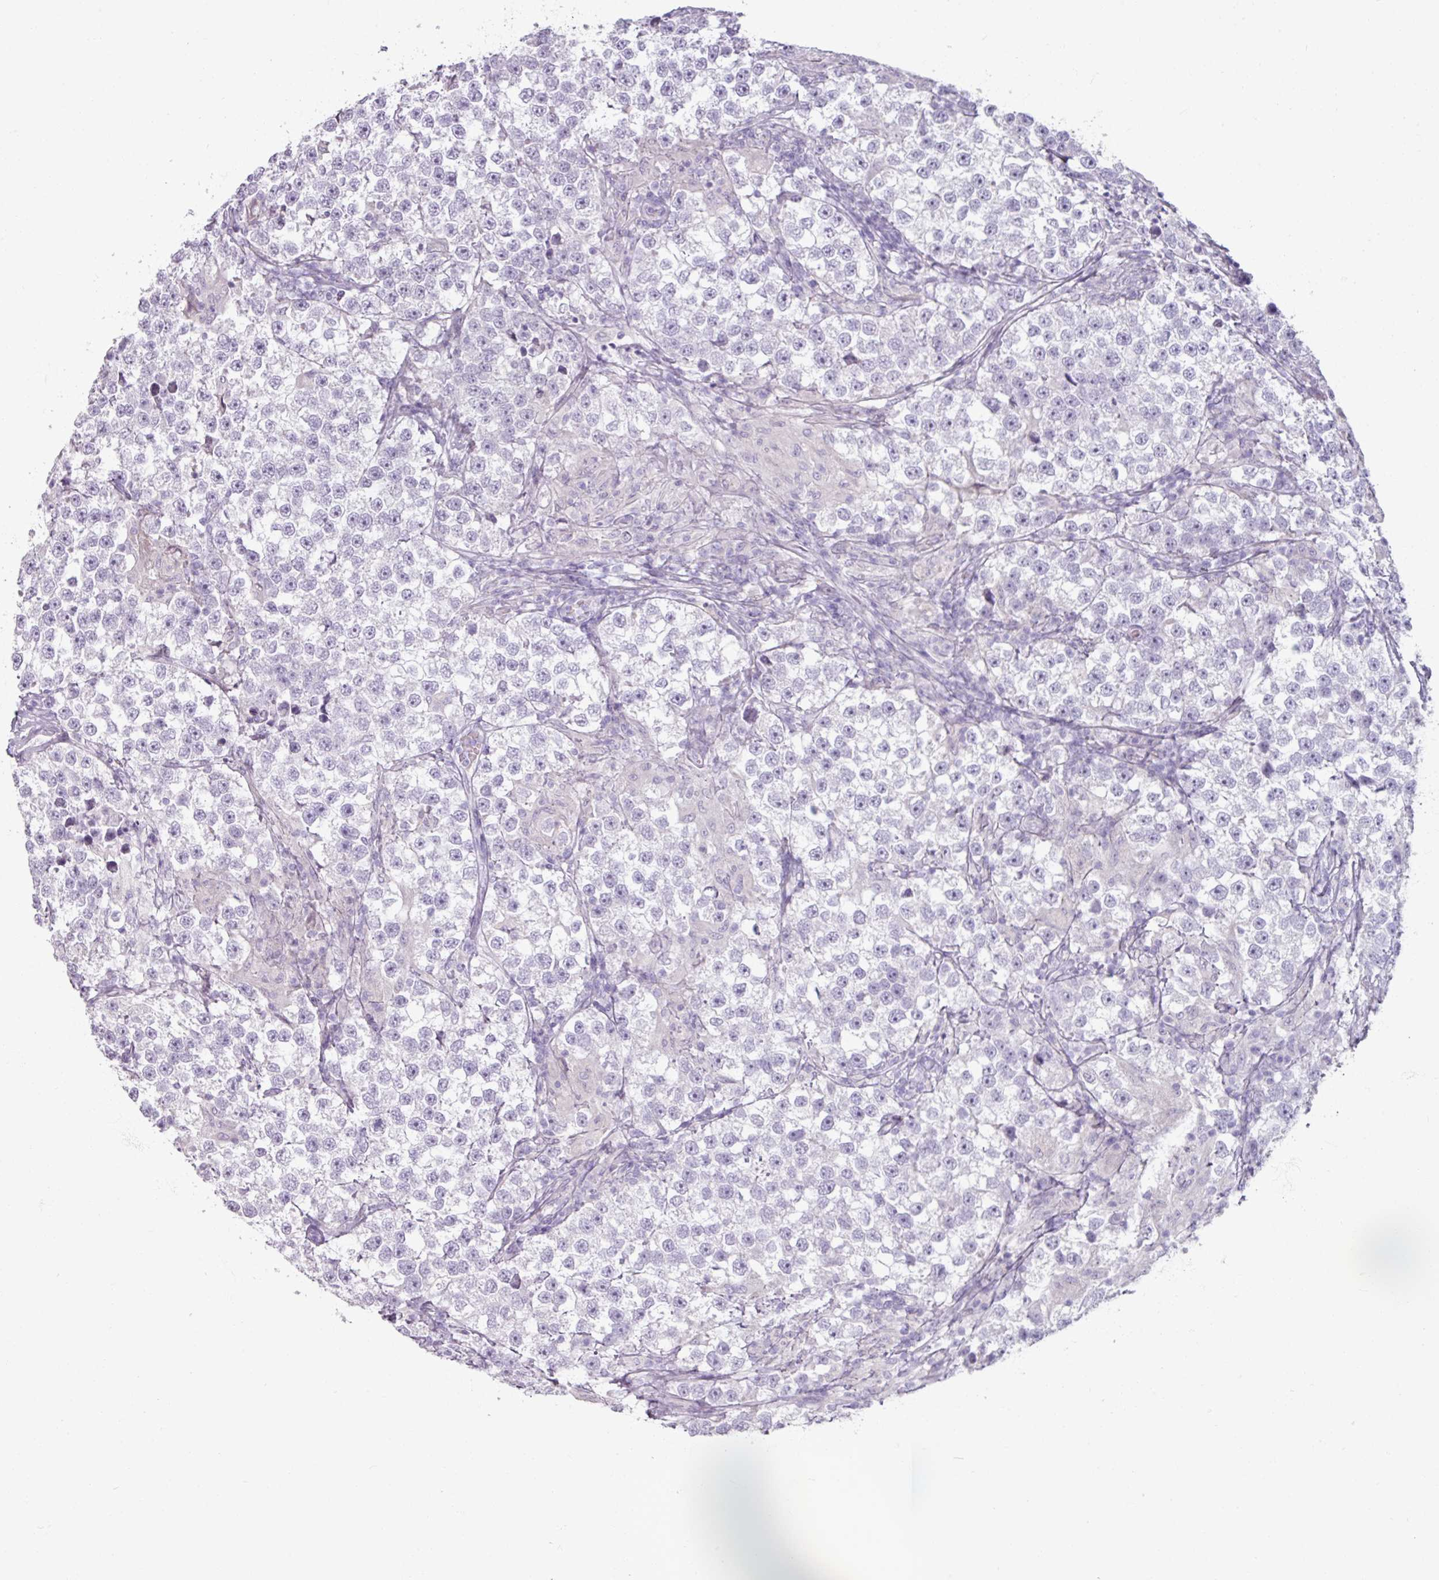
{"staining": {"intensity": "negative", "quantity": "none", "location": "none"}, "tissue": "testis cancer", "cell_type": "Tumor cells", "image_type": "cancer", "snomed": [{"axis": "morphology", "description": "Seminoma, NOS"}, {"axis": "topography", "description": "Testis"}], "caption": "Human testis cancer stained for a protein using IHC displays no expression in tumor cells.", "gene": "SLC27A5", "patient": {"sex": "male", "age": 46}}